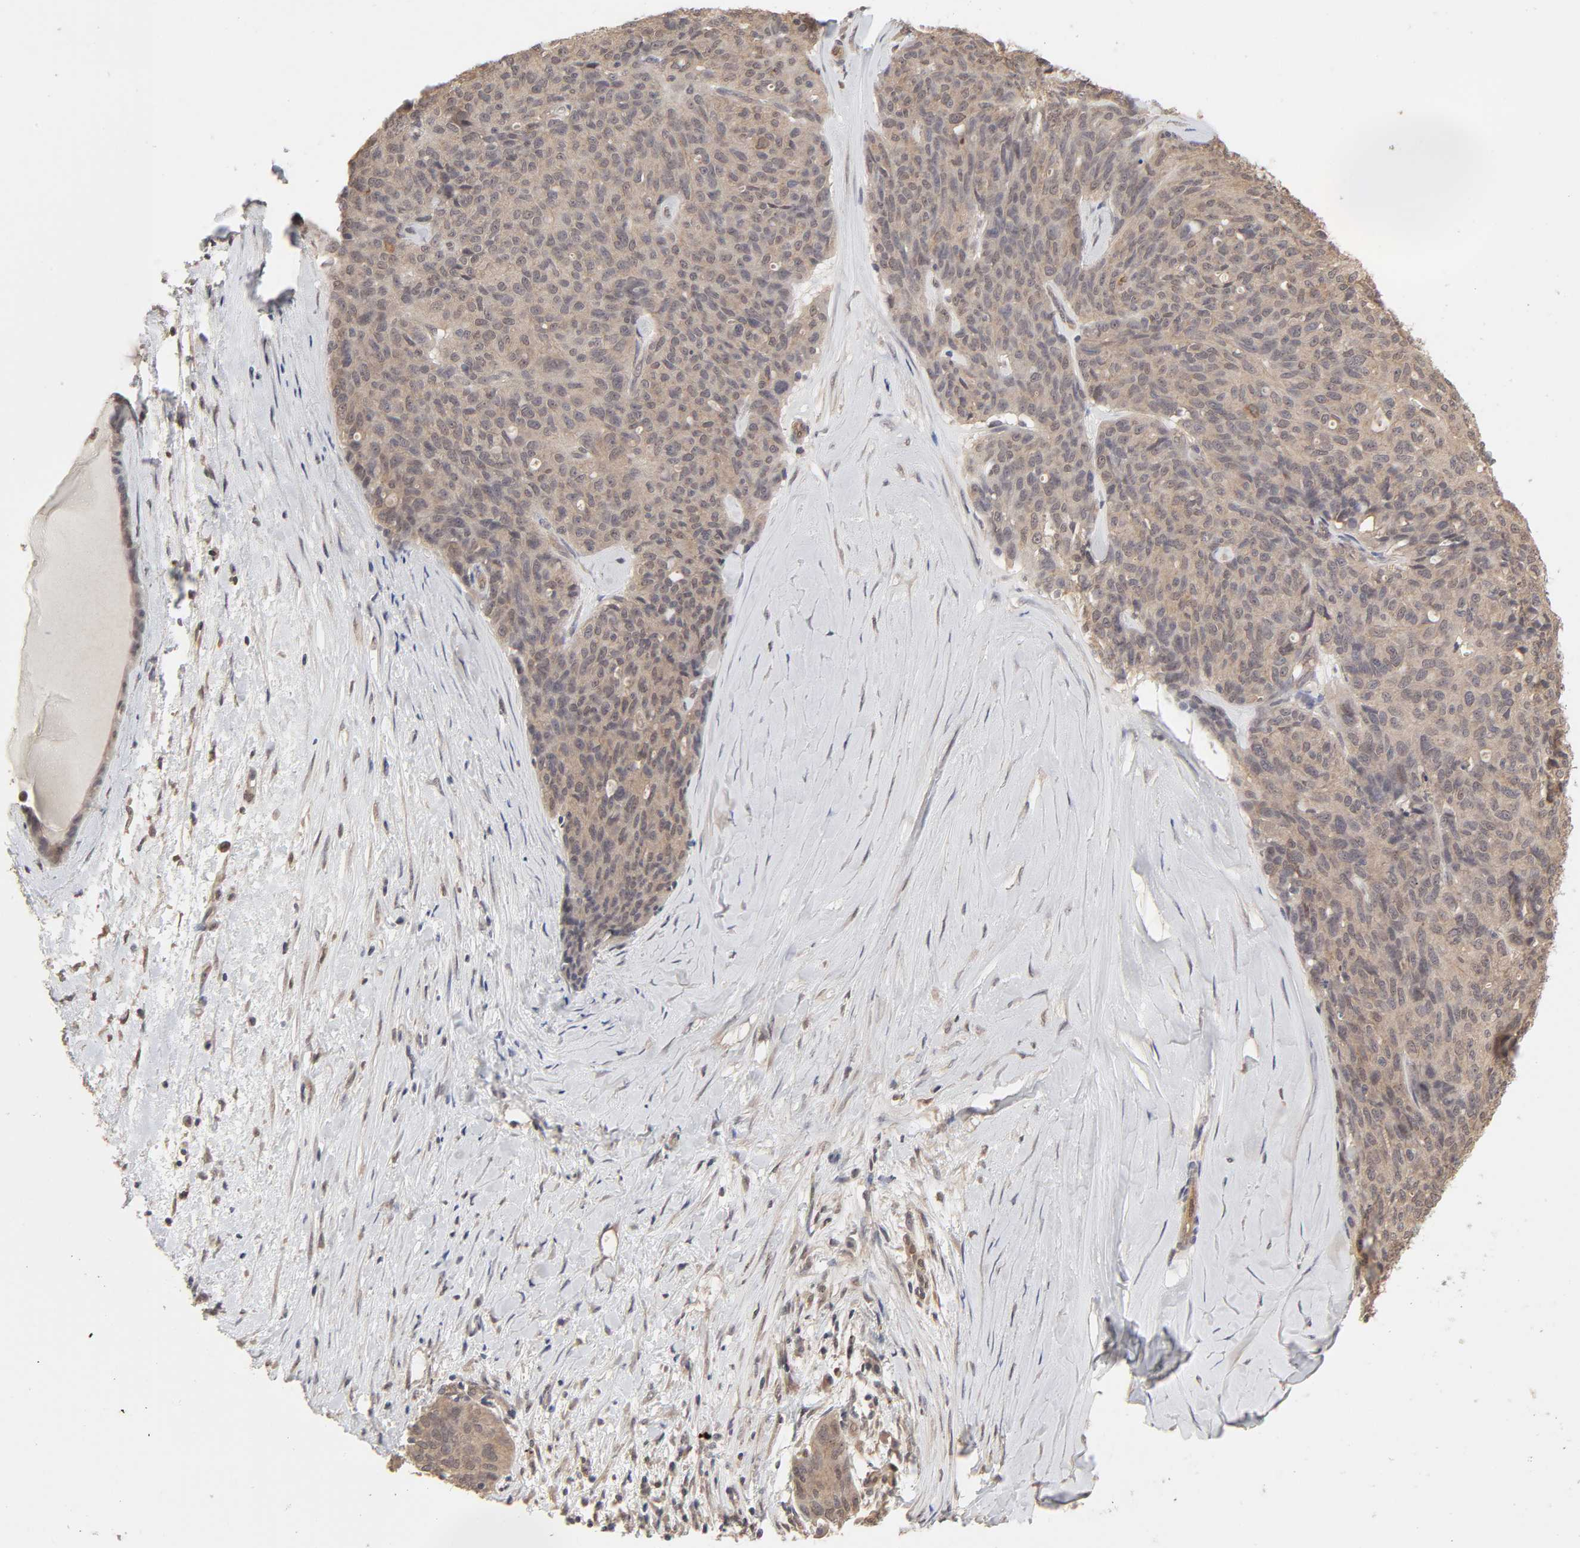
{"staining": {"intensity": "weak", "quantity": ">75%", "location": "cytoplasmic/membranous"}, "tissue": "ovarian cancer", "cell_type": "Tumor cells", "image_type": "cancer", "snomed": [{"axis": "morphology", "description": "Carcinoma, endometroid"}, {"axis": "topography", "description": "Ovary"}], "caption": "IHC (DAB) staining of human endometroid carcinoma (ovarian) reveals weak cytoplasmic/membranous protein positivity in about >75% of tumor cells.", "gene": "MAPK1", "patient": {"sex": "female", "age": 60}}